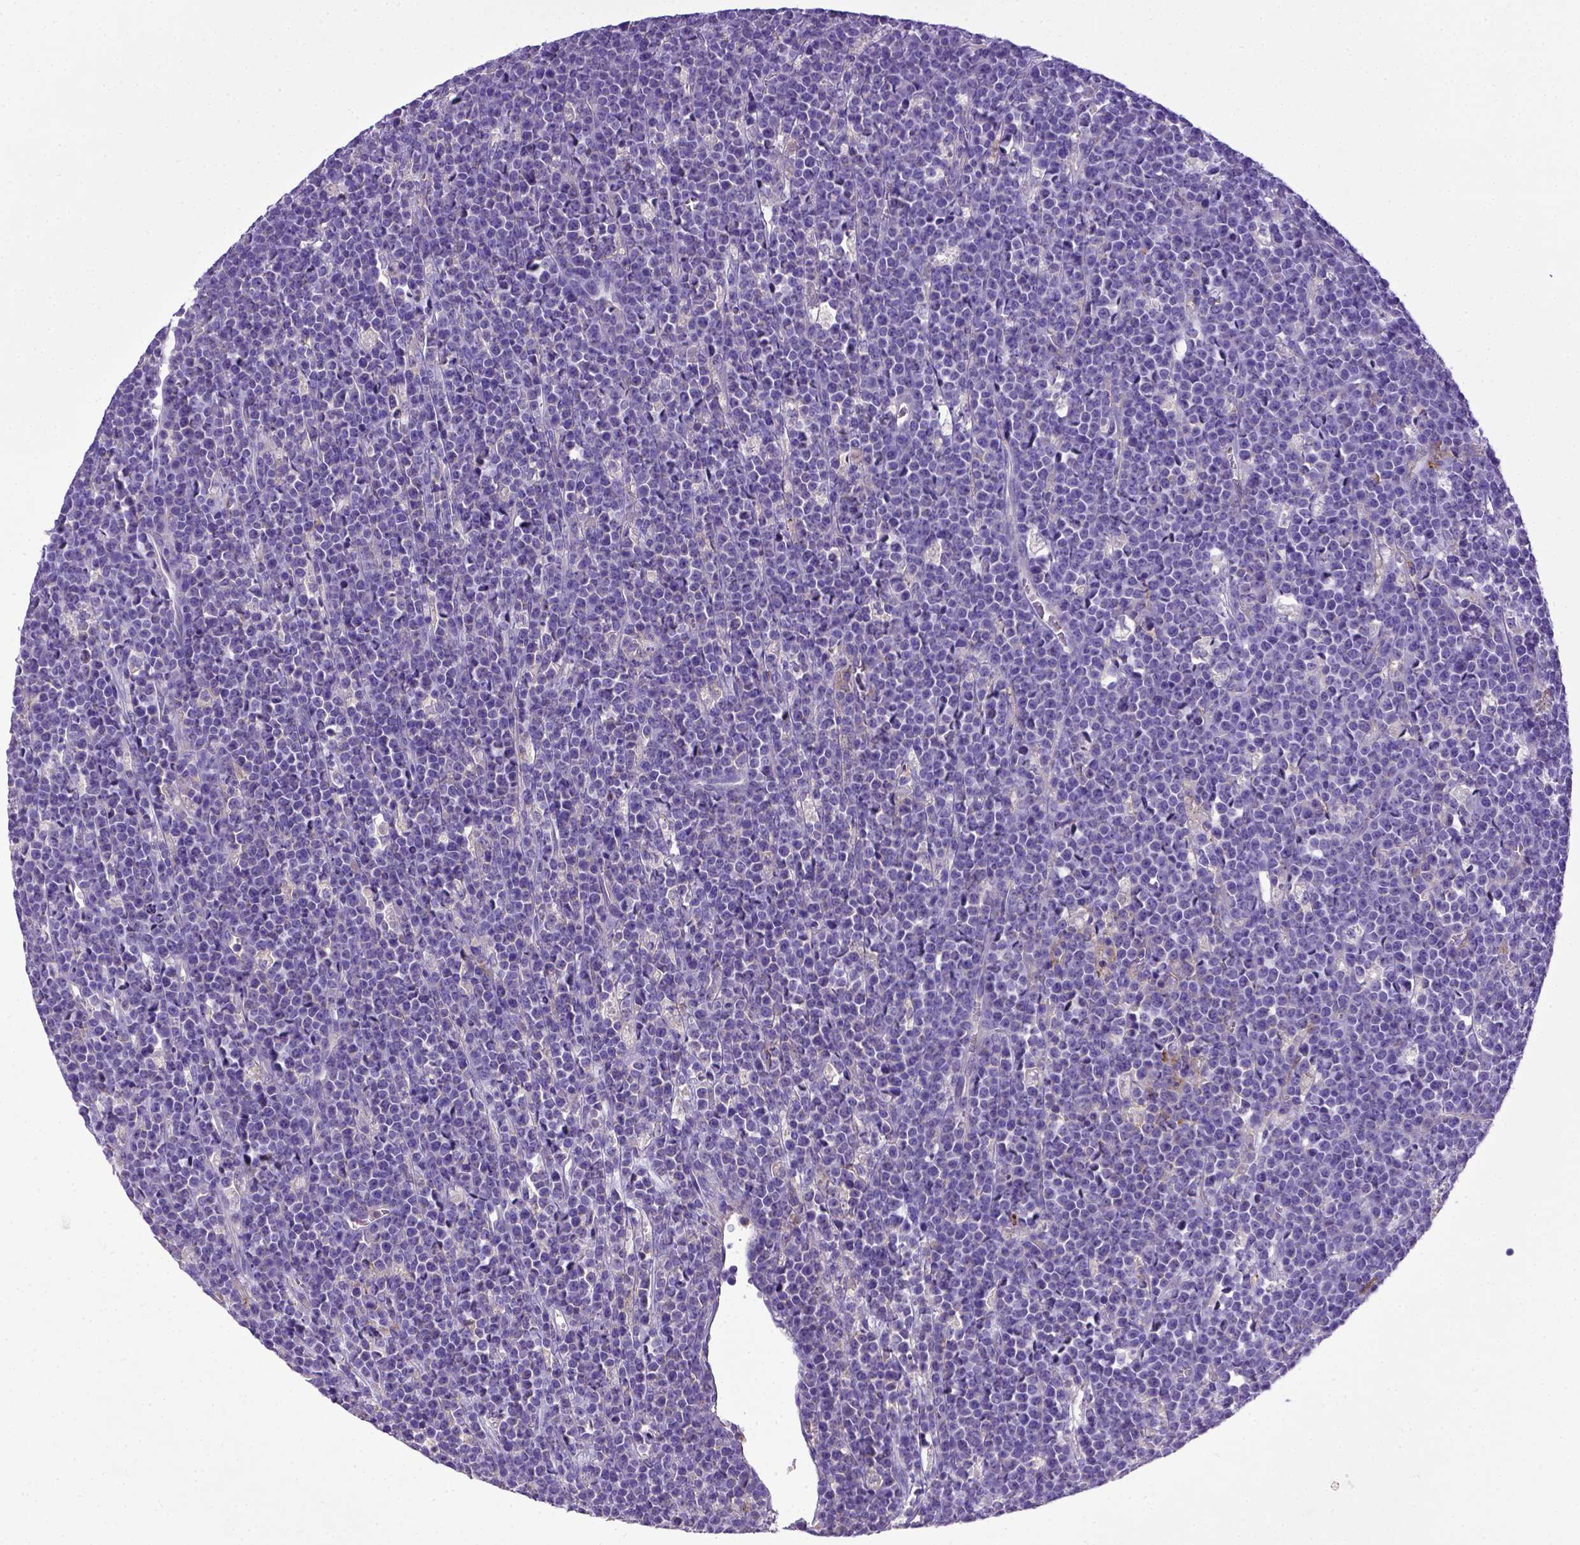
{"staining": {"intensity": "negative", "quantity": "none", "location": "none"}, "tissue": "lymphoma", "cell_type": "Tumor cells", "image_type": "cancer", "snomed": [{"axis": "morphology", "description": "Malignant lymphoma, non-Hodgkin's type, High grade"}, {"axis": "topography", "description": "Ovary"}], "caption": "This is an immunohistochemistry (IHC) image of lymphoma. There is no positivity in tumor cells.", "gene": "CD40", "patient": {"sex": "female", "age": 56}}